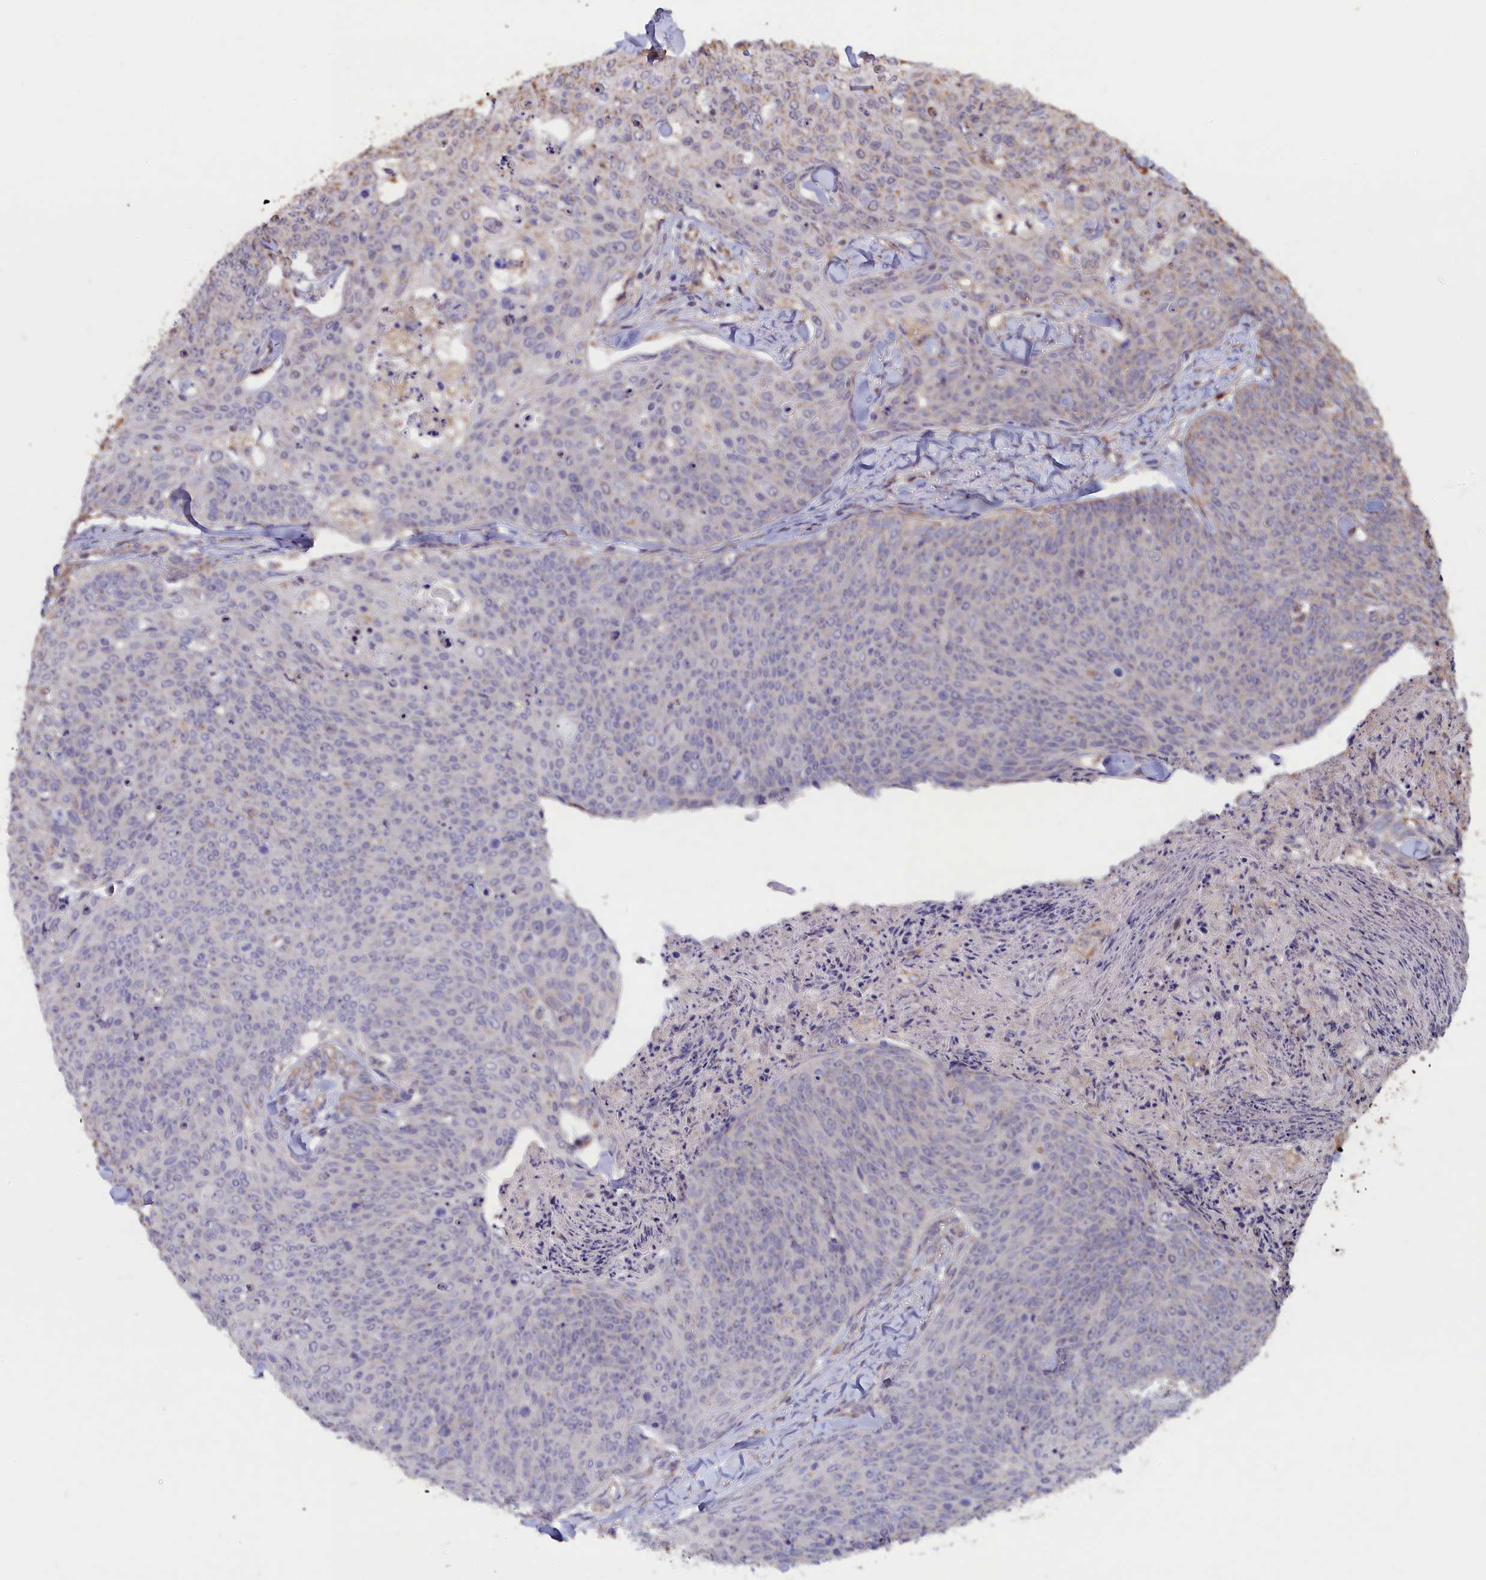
{"staining": {"intensity": "negative", "quantity": "none", "location": "none"}, "tissue": "skin cancer", "cell_type": "Tumor cells", "image_type": "cancer", "snomed": [{"axis": "morphology", "description": "Squamous cell carcinoma, NOS"}, {"axis": "topography", "description": "Skin"}, {"axis": "topography", "description": "Vulva"}], "caption": "There is no significant staining in tumor cells of skin cancer.", "gene": "ZNF816", "patient": {"sex": "female", "age": 85}}